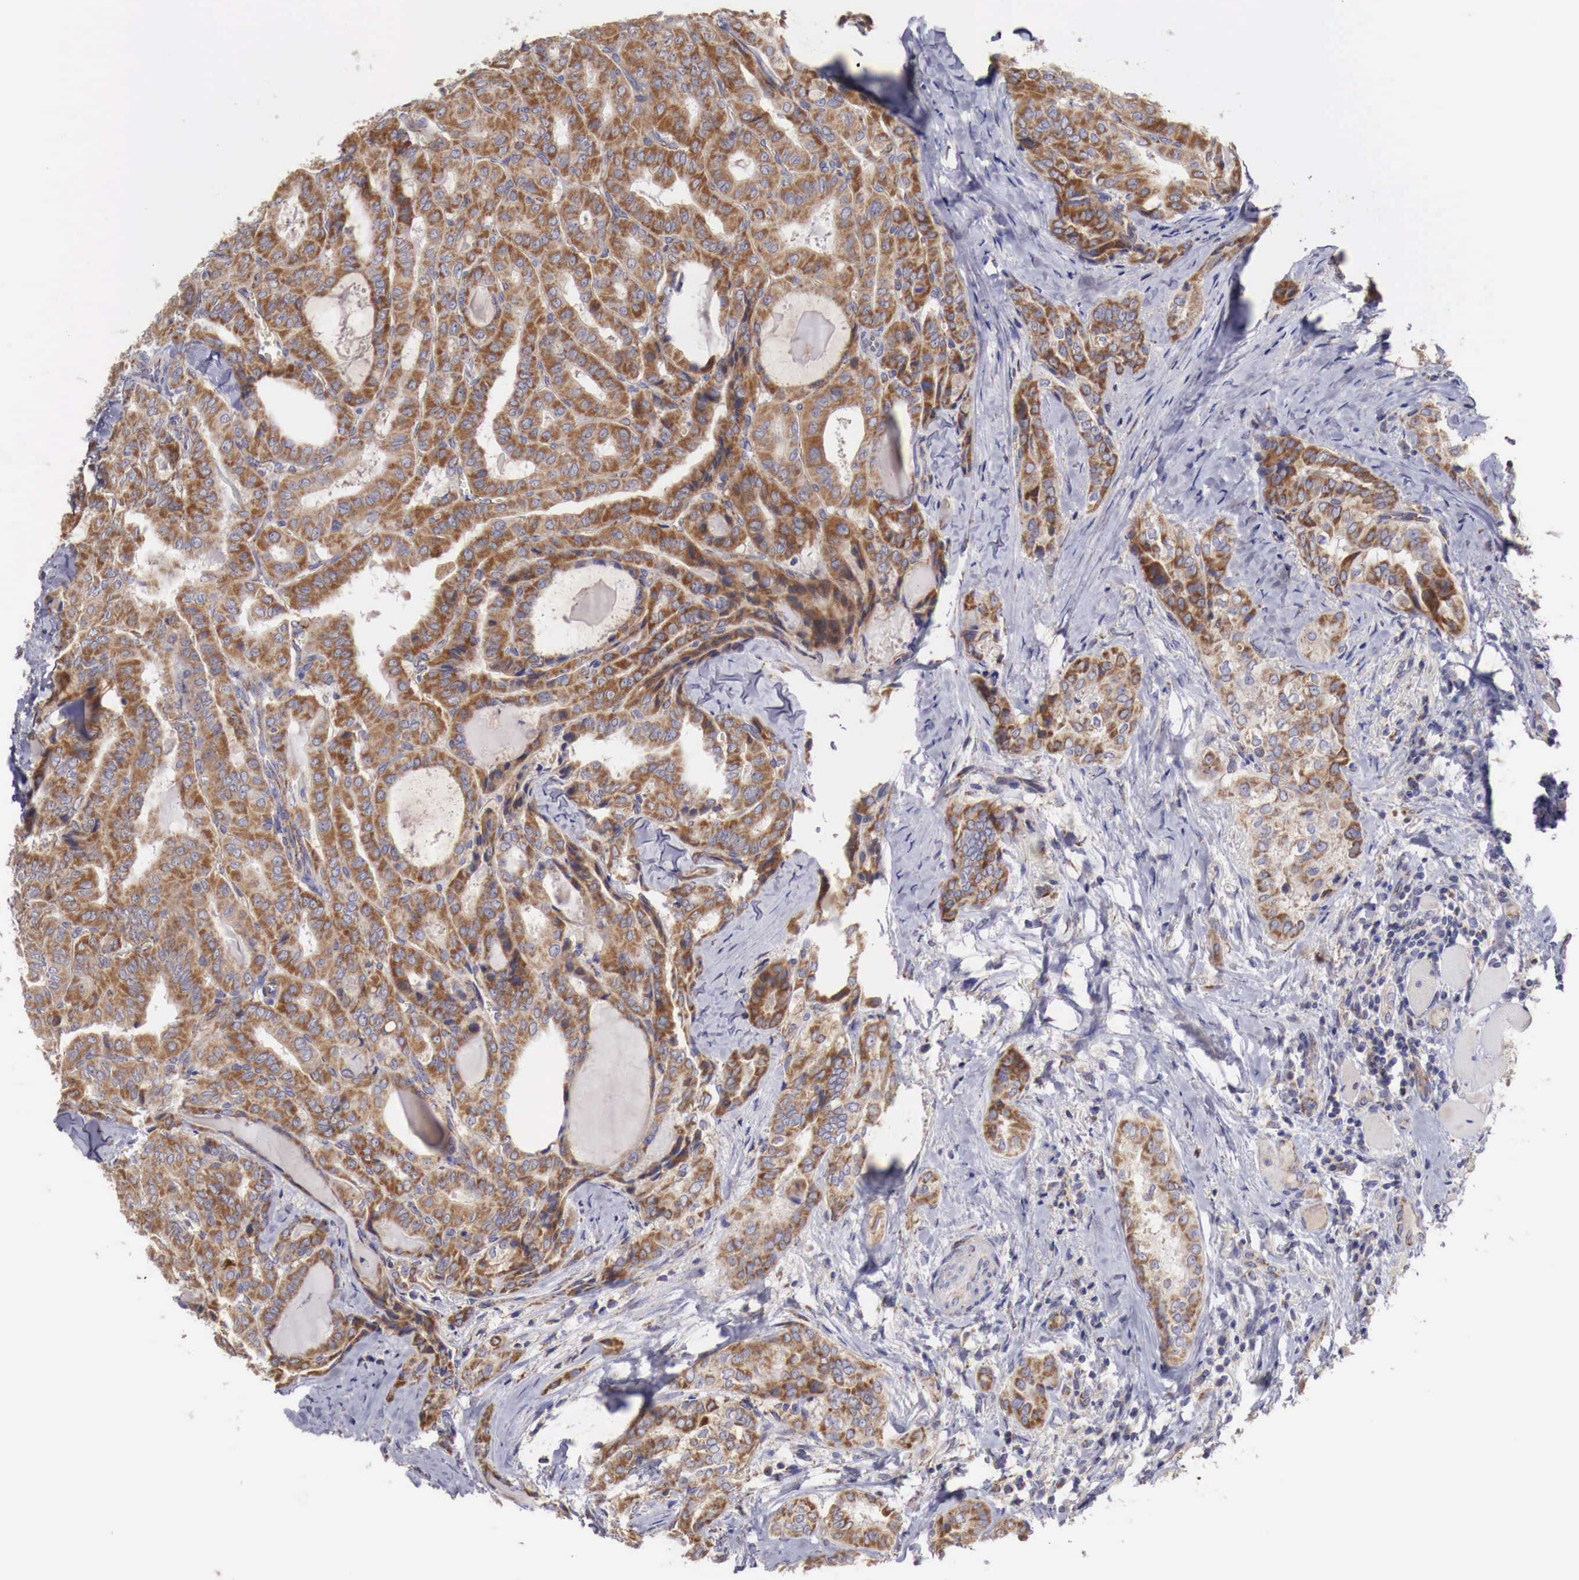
{"staining": {"intensity": "strong", "quantity": ">75%", "location": "cytoplasmic/membranous"}, "tissue": "thyroid cancer", "cell_type": "Tumor cells", "image_type": "cancer", "snomed": [{"axis": "morphology", "description": "Papillary adenocarcinoma, NOS"}, {"axis": "topography", "description": "Thyroid gland"}], "caption": "An image of thyroid cancer stained for a protein shows strong cytoplasmic/membranous brown staining in tumor cells.", "gene": "XPNPEP3", "patient": {"sex": "female", "age": 71}}